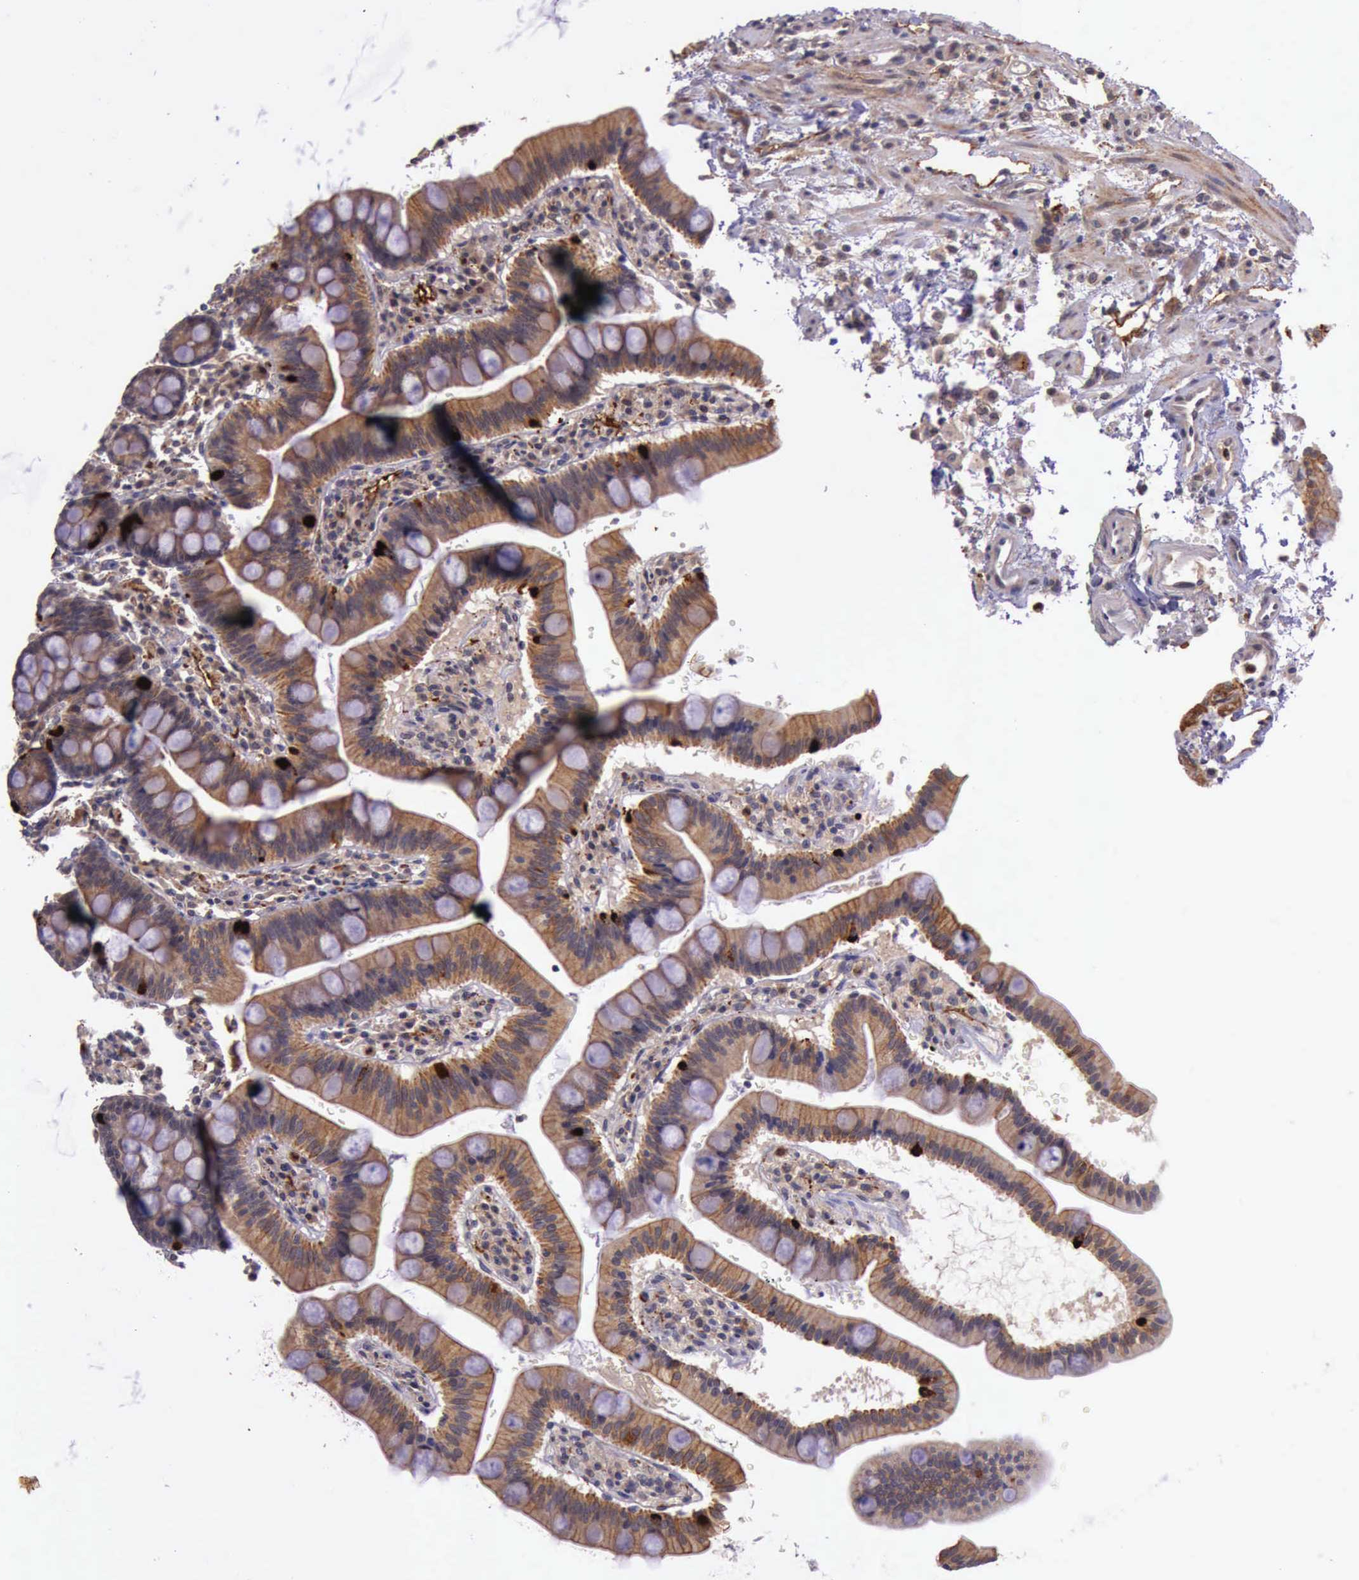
{"staining": {"intensity": "moderate", "quantity": ">75%", "location": "cytoplasmic/membranous"}, "tissue": "duodenum", "cell_type": "Glandular cells", "image_type": "normal", "snomed": [{"axis": "morphology", "description": "Normal tissue, NOS"}, {"axis": "topography", "description": "Pancreas"}, {"axis": "topography", "description": "Duodenum"}], "caption": "This photomicrograph demonstrates unremarkable duodenum stained with immunohistochemistry to label a protein in brown. The cytoplasmic/membranous of glandular cells show moderate positivity for the protein. Nuclei are counter-stained blue.", "gene": "PRICKLE3", "patient": {"sex": "male", "age": 79}}